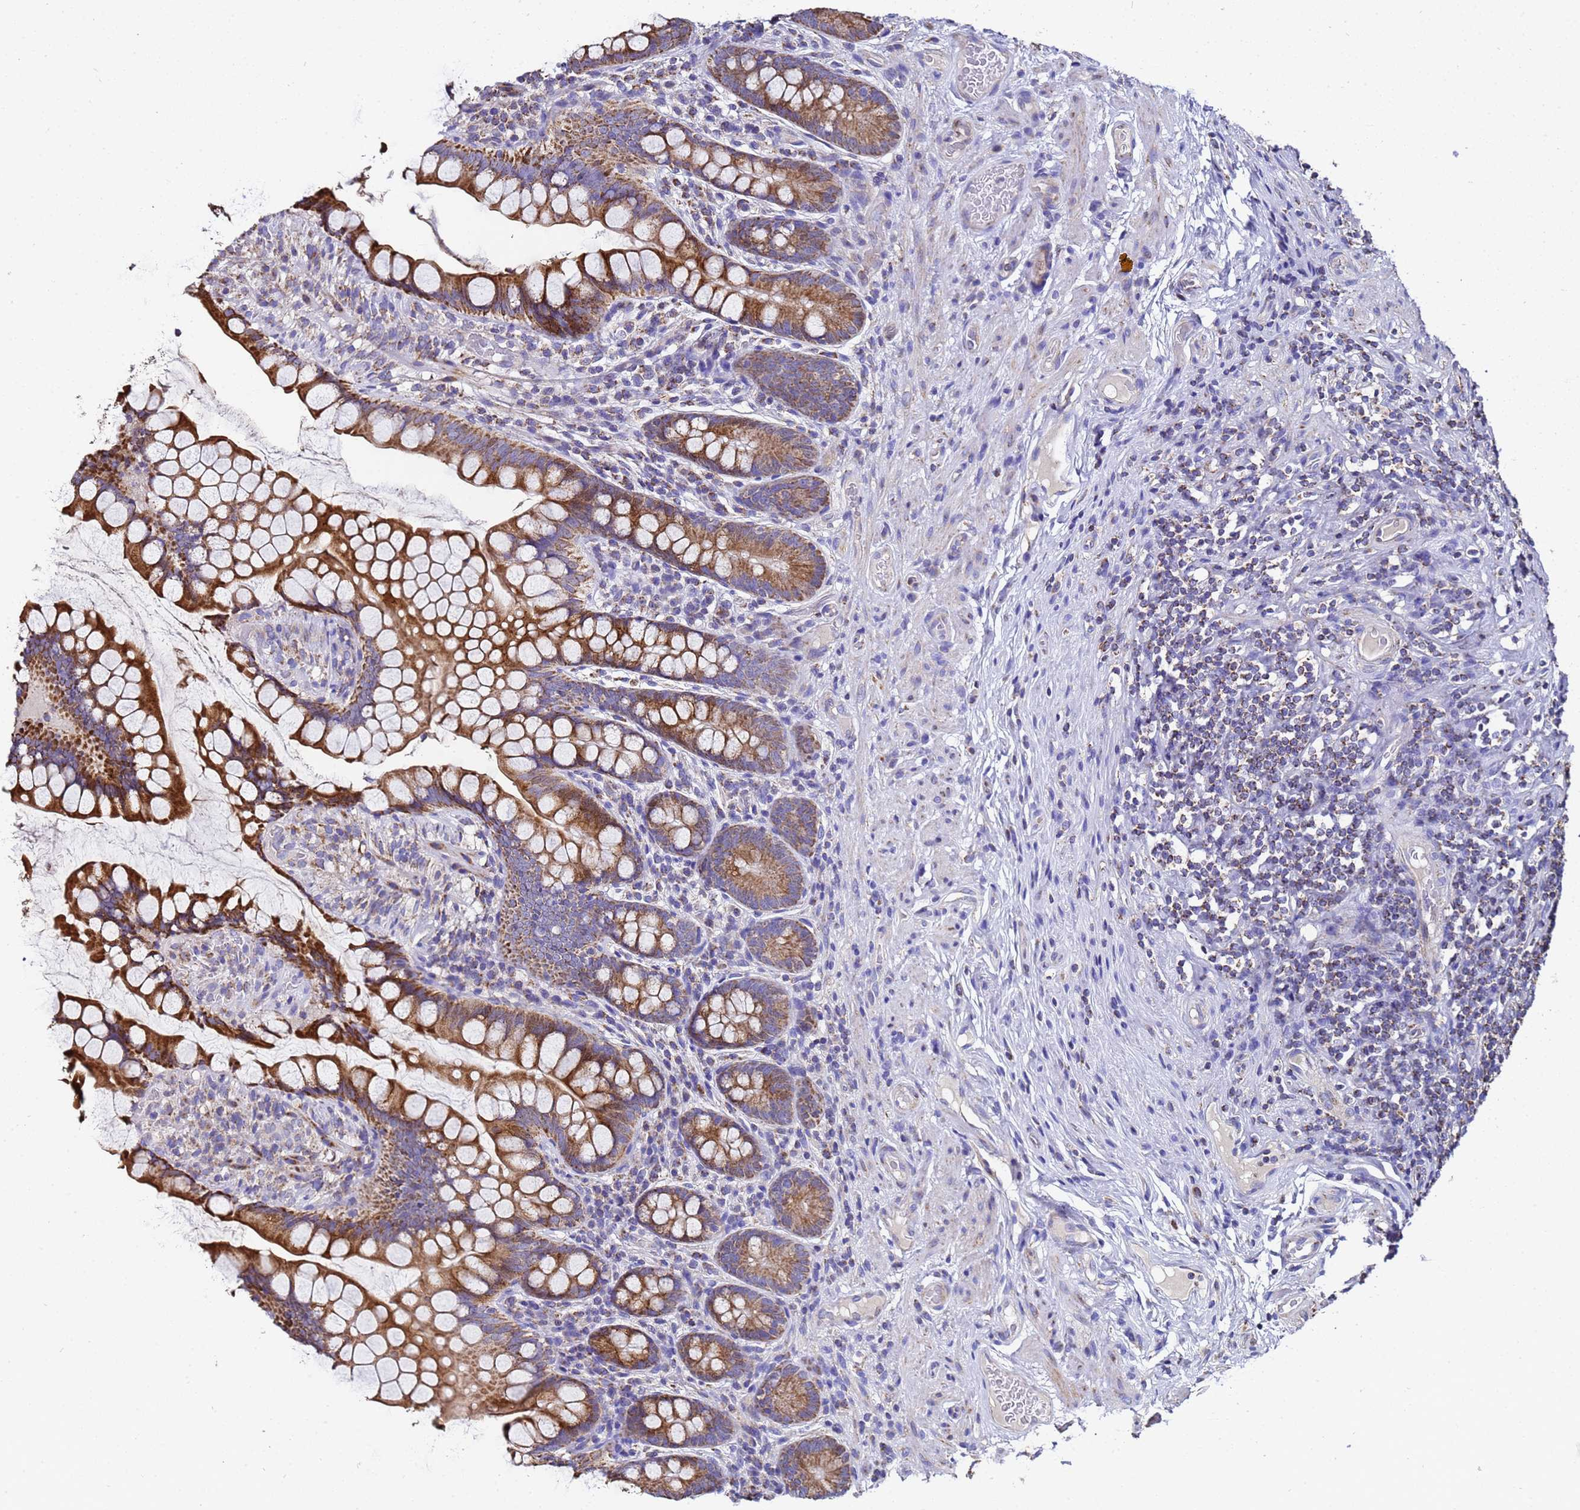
{"staining": {"intensity": "strong", "quantity": ">75%", "location": "cytoplasmic/membranous"}, "tissue": "small intestine", "cell_type": "Glandular cells", "image_type": "normal", "snomed": [{"axis": "morphology", "description": "Normal tissue, NOS"}, {"axis": "topography", "description": "Small intestine"}], "caption": "Protein staining displays strong cytoplasmic/membranous positivity in about >75% of glandular cells in unremarkable small intestine.", "gene": "MRPS12", "patient": {"sex": "male", "age": 70}}